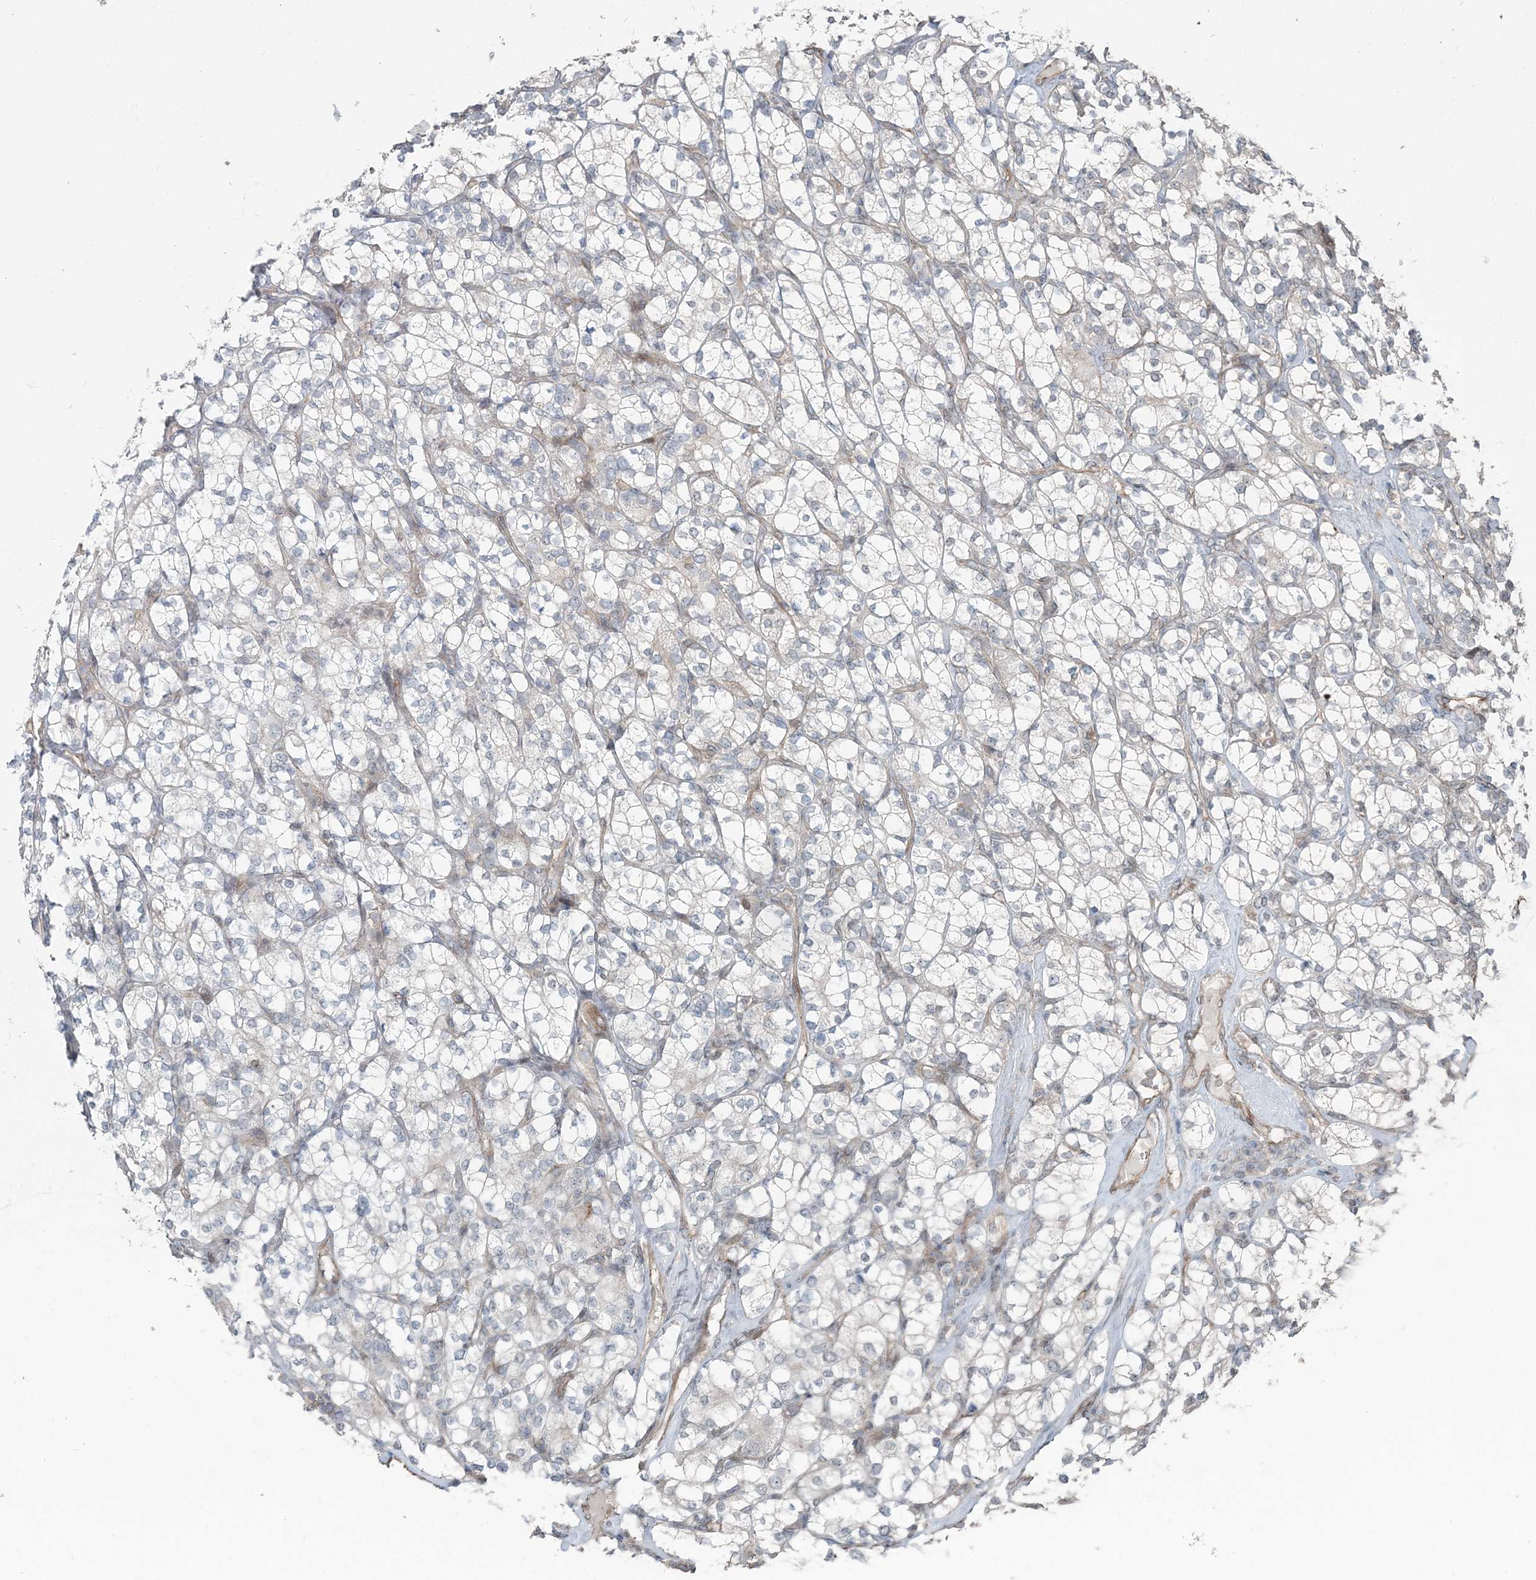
{"staining": {"intensity": "negative", "quantity": "none", "location": "none"}, "tissue": "renal cancer", "cell_type": "Tumor cells", "image_type": "cancer", "snomed": [{"axis": "morphology", "description": "Adenocarcinoma, NOS"}, {"axis": "topography", "description": "Kidney"}], "caption": "Histopathology image shows no protein positivity in tumor cells of adenocarcinoma (renal) tissue.", "gene": "FBXL17", "patient": {"sex": "male", "age": 77}}